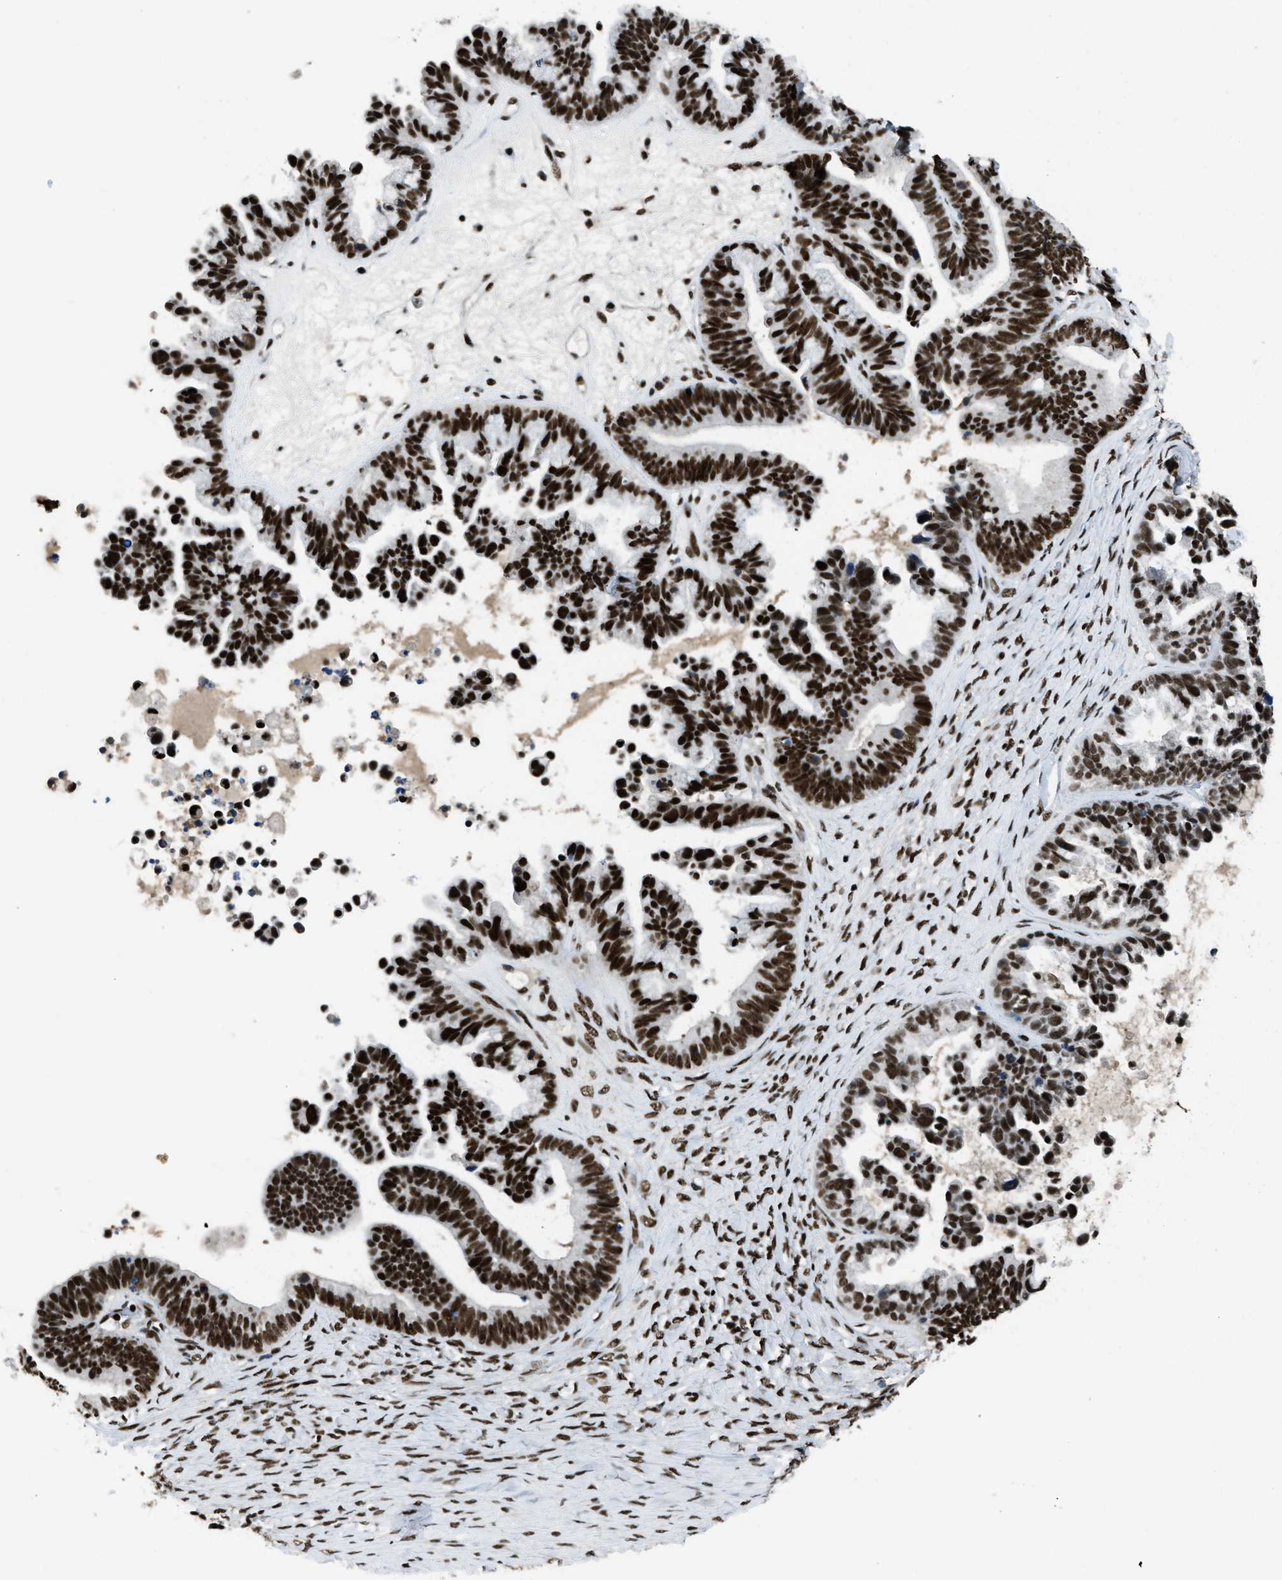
{"staining": {"intensity": "strong", "quantity": ">75%", "location": "nuclear"}, "tissue": "ovarian cancer", "cell_type": "Tumor cells", "image_type": "cancer", "snomed": [{"axis": "morphology", "description": "Cystadenocarcinoma, serous, NOS"}, {"axis": "topography", "description": "Ovary"}], "caption": "Protein staining of serous cystadenocarcinoma (ovarian) tissue displays strong nuclear staining in approximately >75% of tumor cells.", "gene": "SCAF4", "patient": {"sex": "female", "age": 56}}